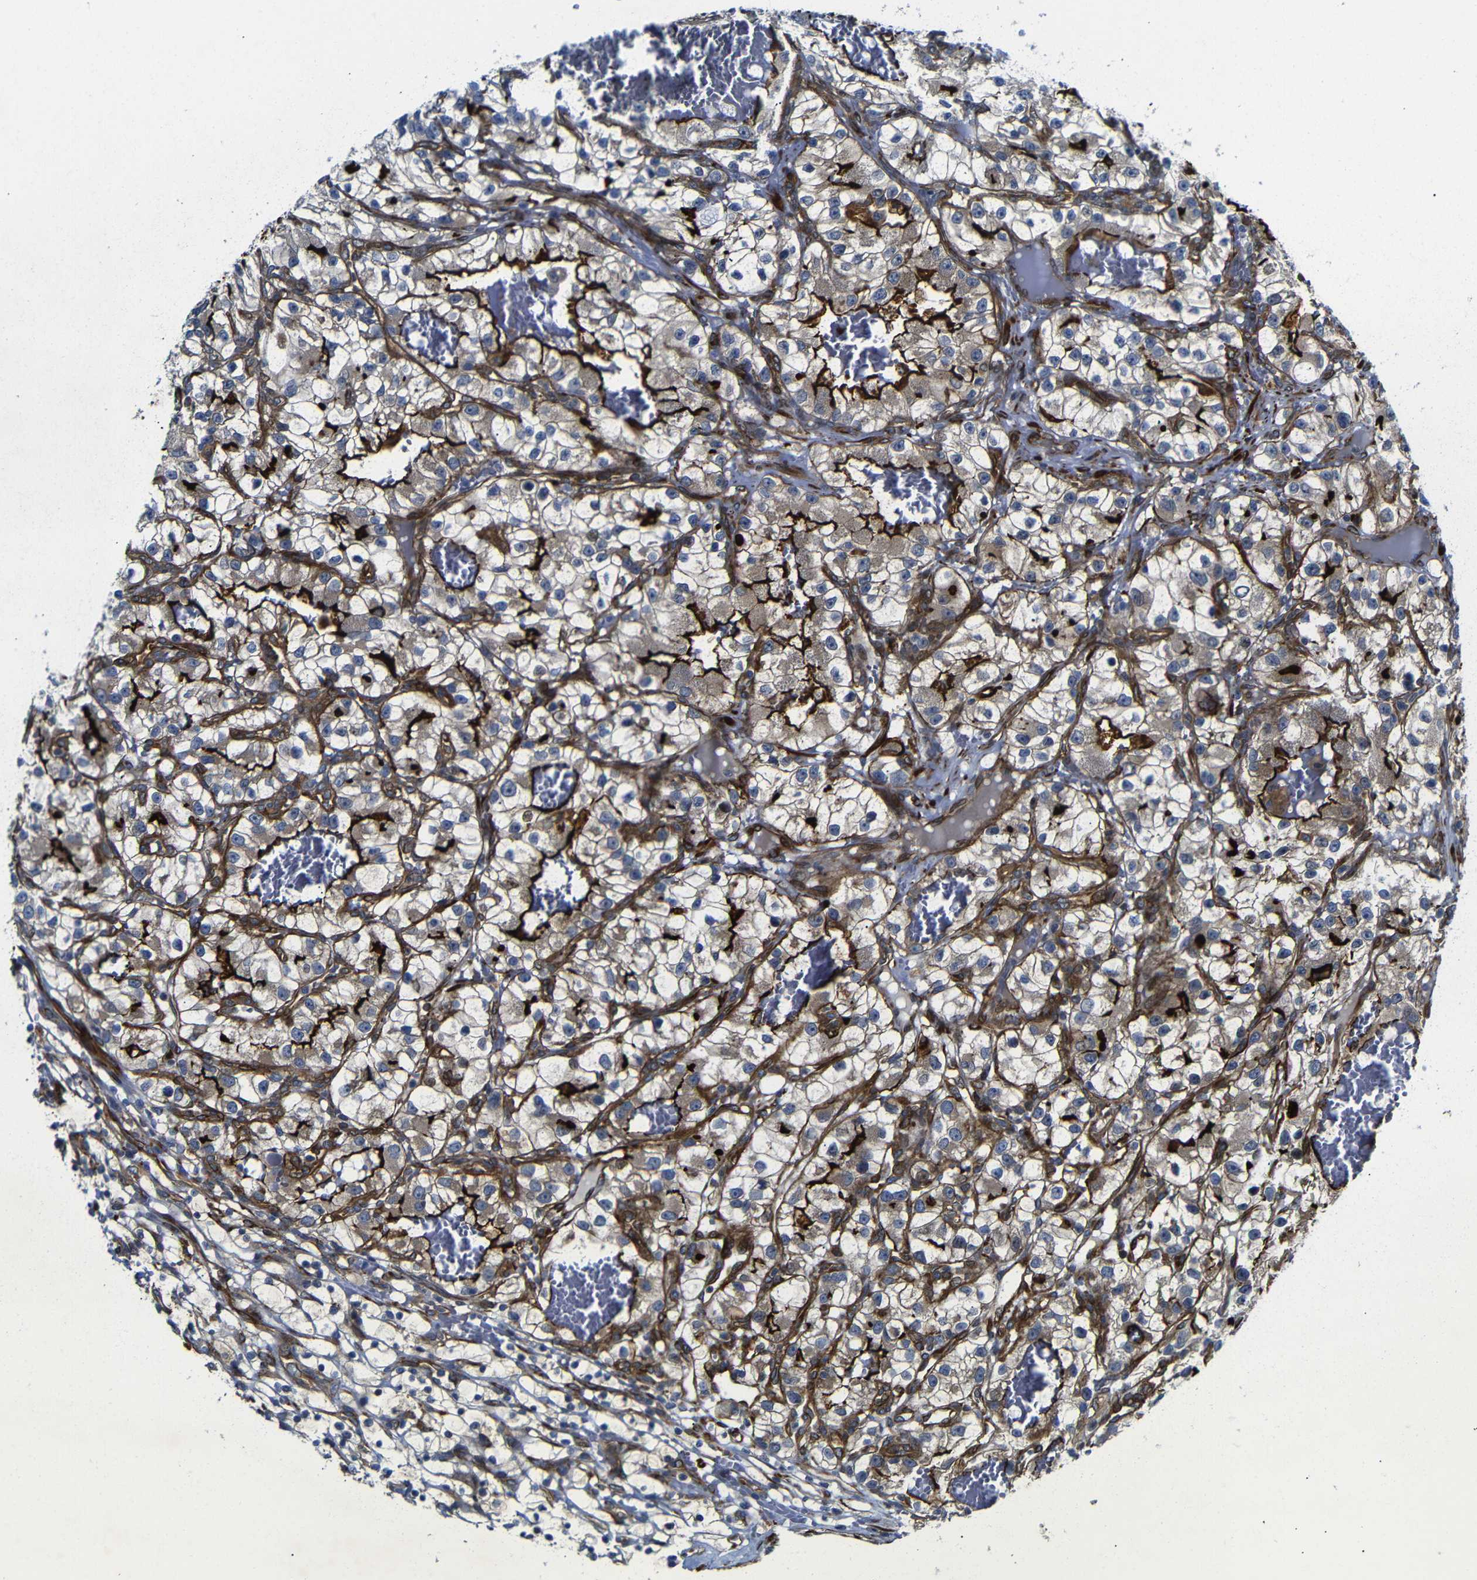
{"staining": {"intensity": "moderate", "quantity": "25%-75%", "location": "cytoplasmic/membranous"}, "tissue": "renal cancer", "cell_type": "Tumor cells", "image_type": "cancer", "snomed": [{"axis": "morphology", "description": "Adenocarcinoma, NOS"}, {"axis": "topography", "description": "Kidney"}], "caption": "Immunohistochemical staining of renal cancer demonstrates medium levels of moderate cytoplasmic/membranous positivity in about 25%-75% of tumor cells. The protein is shown in brown color, while the nuclei are stained blue.", "gene": "PARP14", "patient": {"sex": "female", "age": 57}}